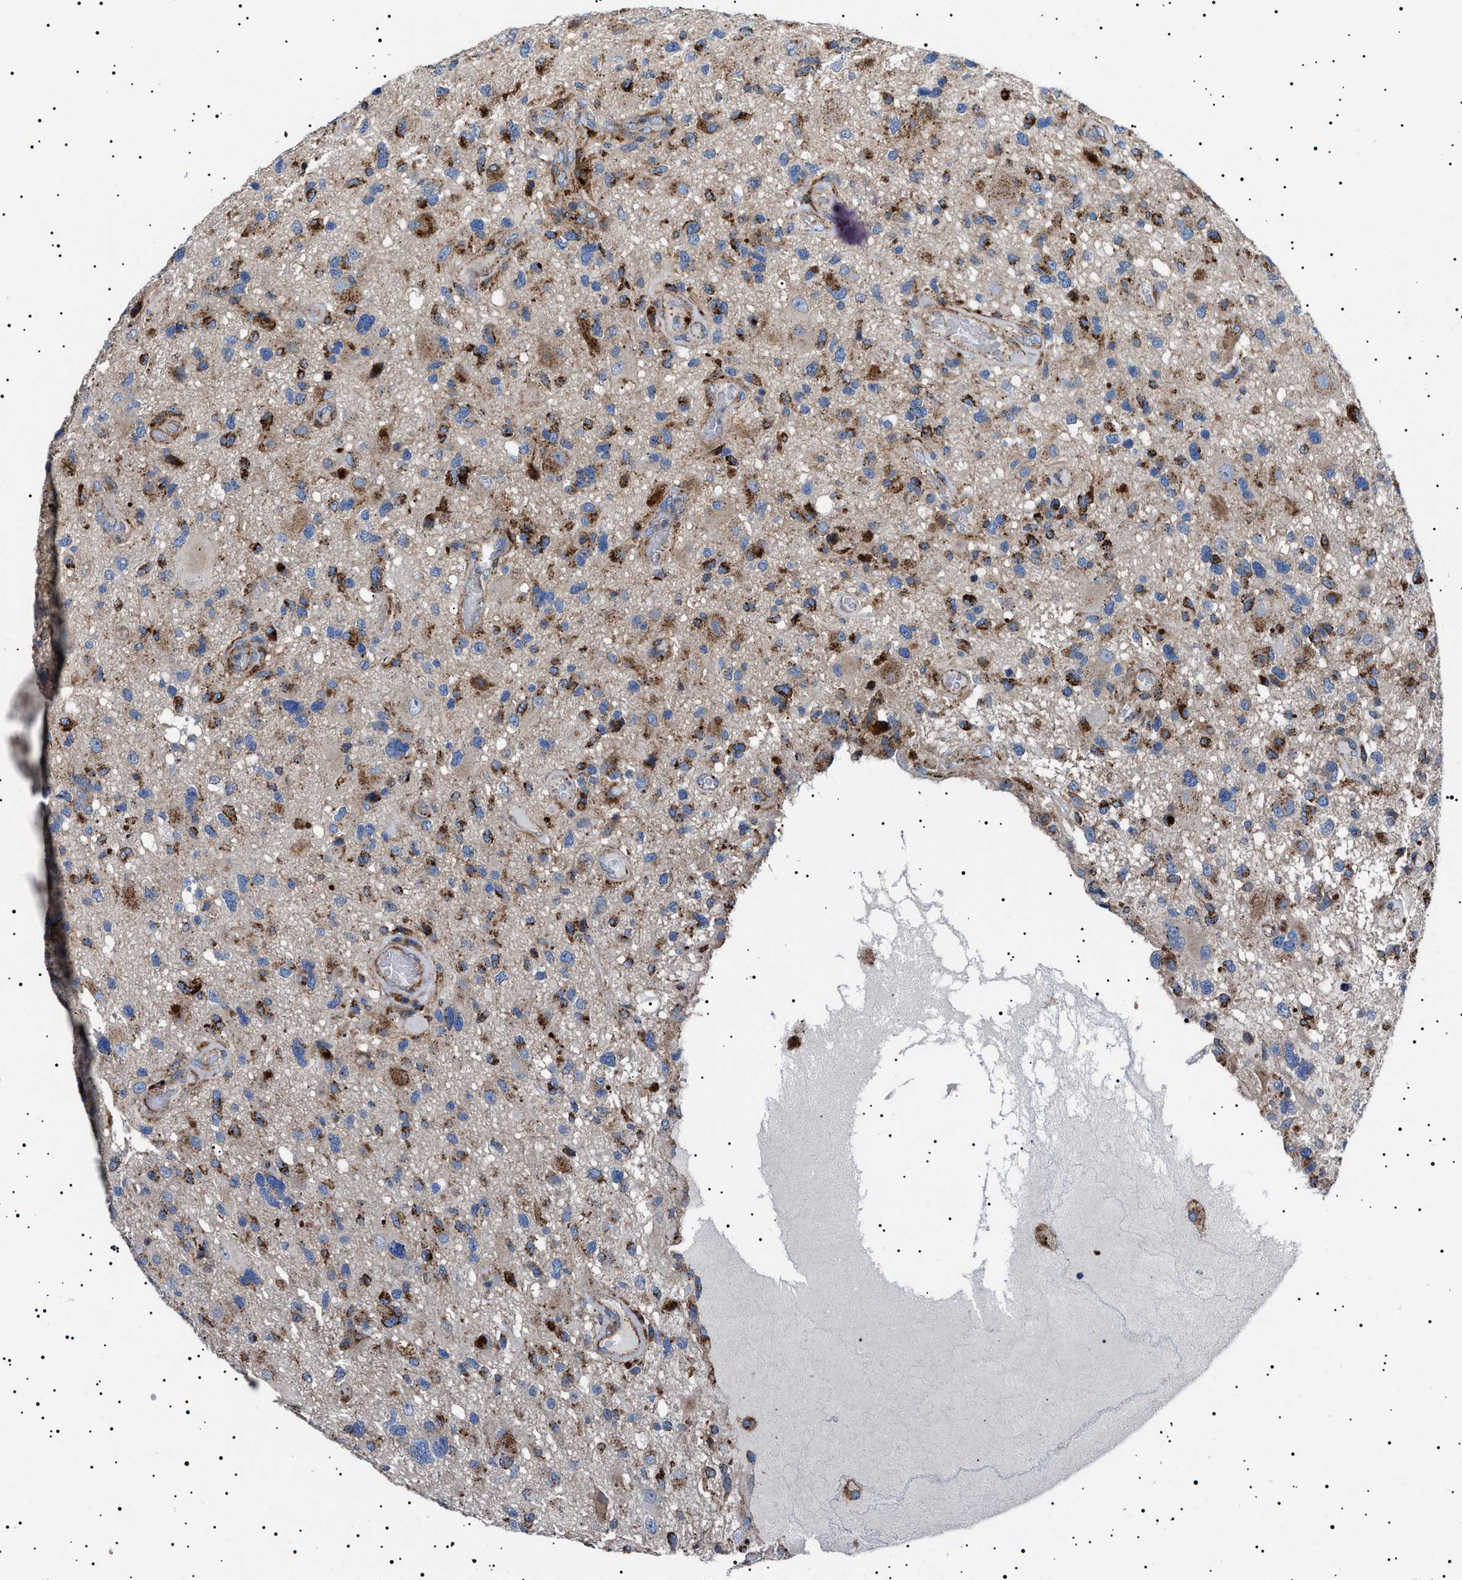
{"staining": {"intensity": "strong", "quantity": "25%-75%", "location": "cytoplasmic/membranous"}, "tissue": "glioma", "cell_type": "Tumor cells", "image_type": "cancer", "snomed": [{"axis": "morphology", "description": "Glioma, malignant, High grade"}, {"axis": "topography", "description": "Brain"}], "caption": "IHC of human malignant glioma (high-grade) reveals high levels of strong cytoplasmic/membranous positivity in approximately 25%-75% of tumor cells. (Stains: DAB in brown, nuclei in blue, Microscopy: brightfield microscopy at high magnification).", "gene": "NEU1", "patient": {"sex": "male", "age": 33}}